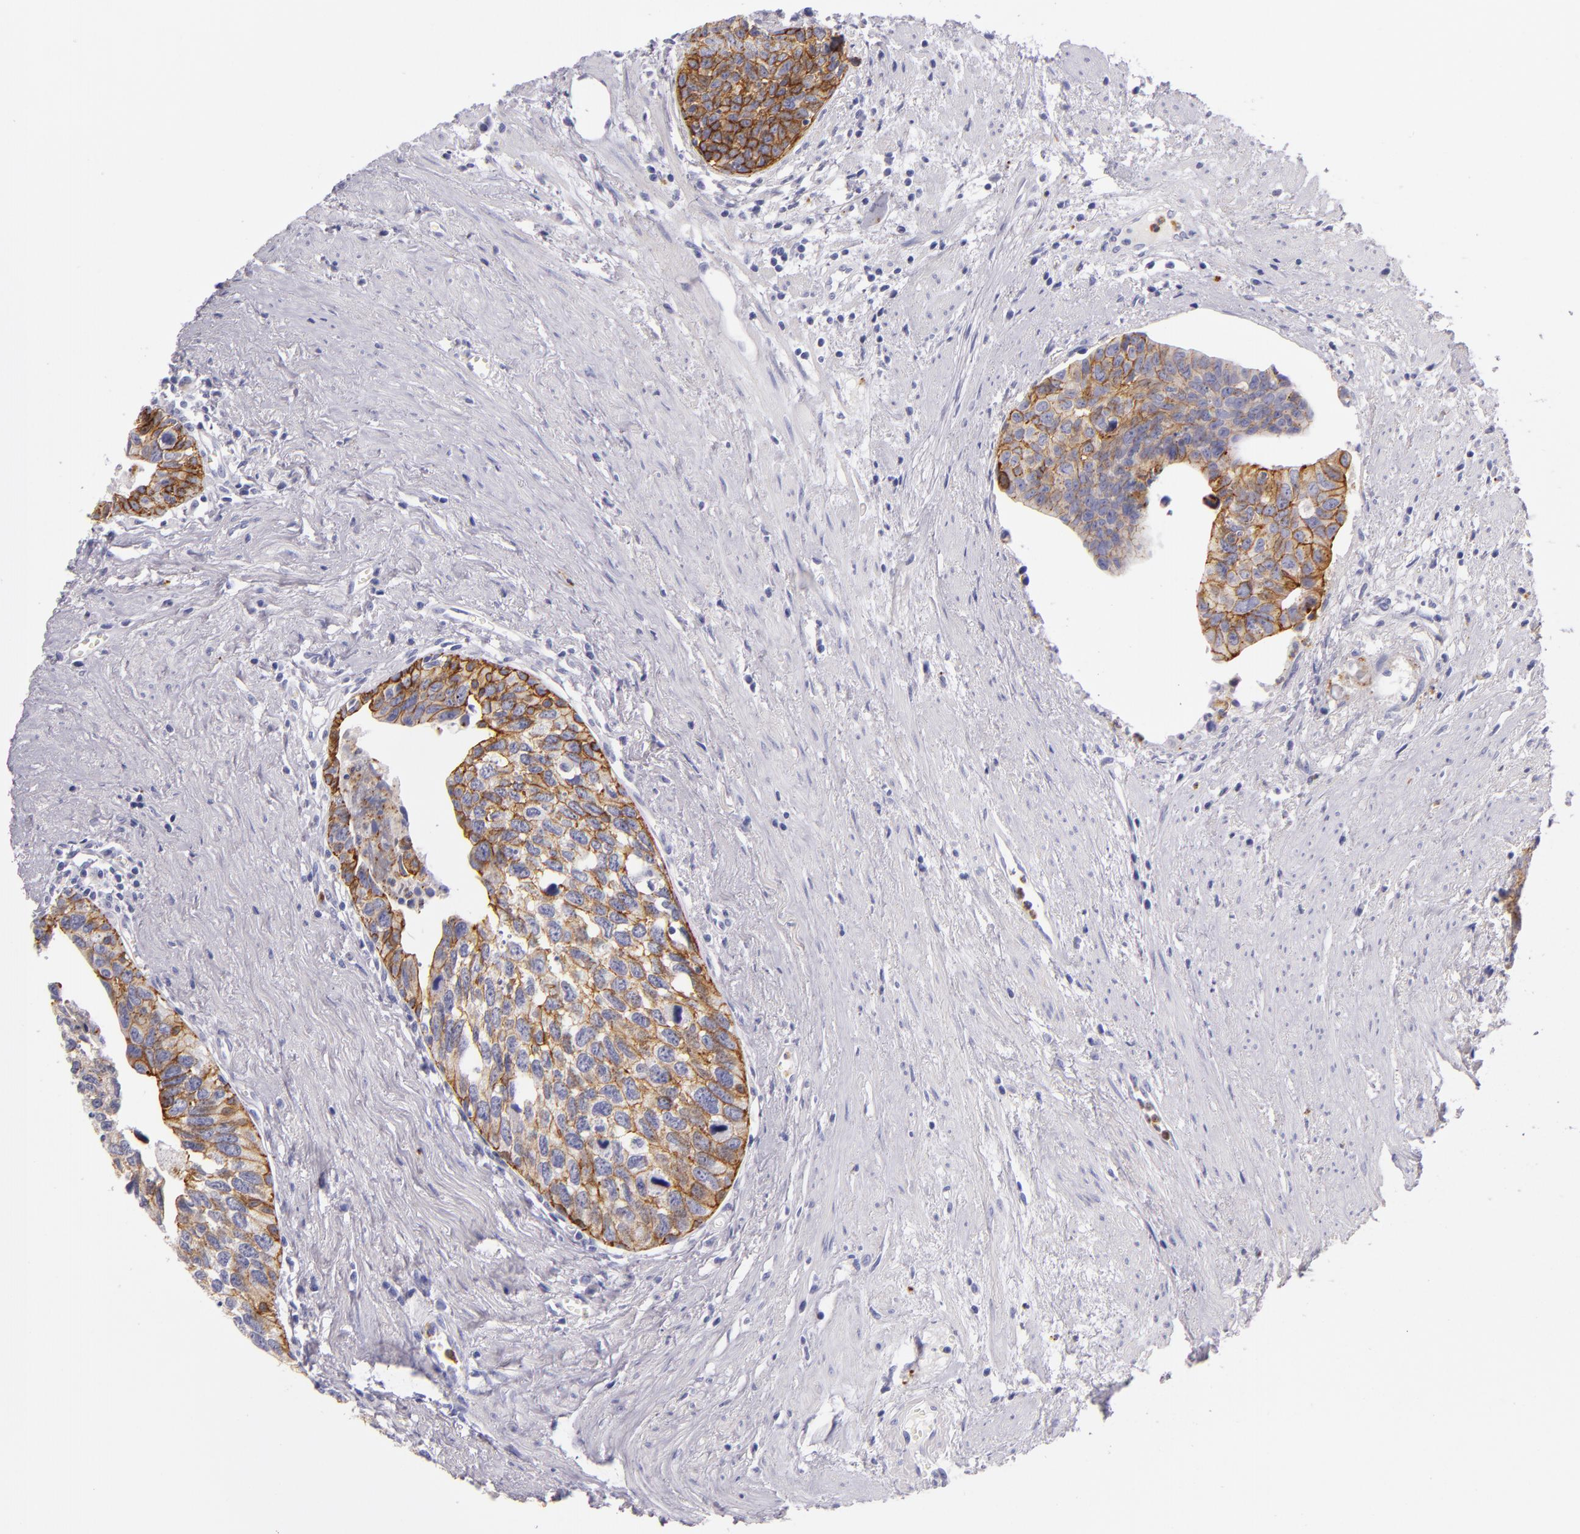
{"staining": {"intensity": "strong", "quantity": ">75%", "location": "cytoplasmic/membranous"}, "tissue": "urothelial cancer", "cell_type": "Tumor cells", "image_type": "cancer", "snomed": [{"axis": "morphology", "description": "Urothelial carcinoma, High grade"}, {"axis": "topography", "description": "Urinary bladder"}], "caption": "High-magnification brightfield microscopy of high-grade urothelial carcinoma stained with DAB (brown) and counterstained with hematoxylin (blue). tumor cells exhibit strong cytoplasmic/membranous expression is identified in about>75% of cells.", "gene": "CDH3", "patient": {"sex": "male", "age": 81}}